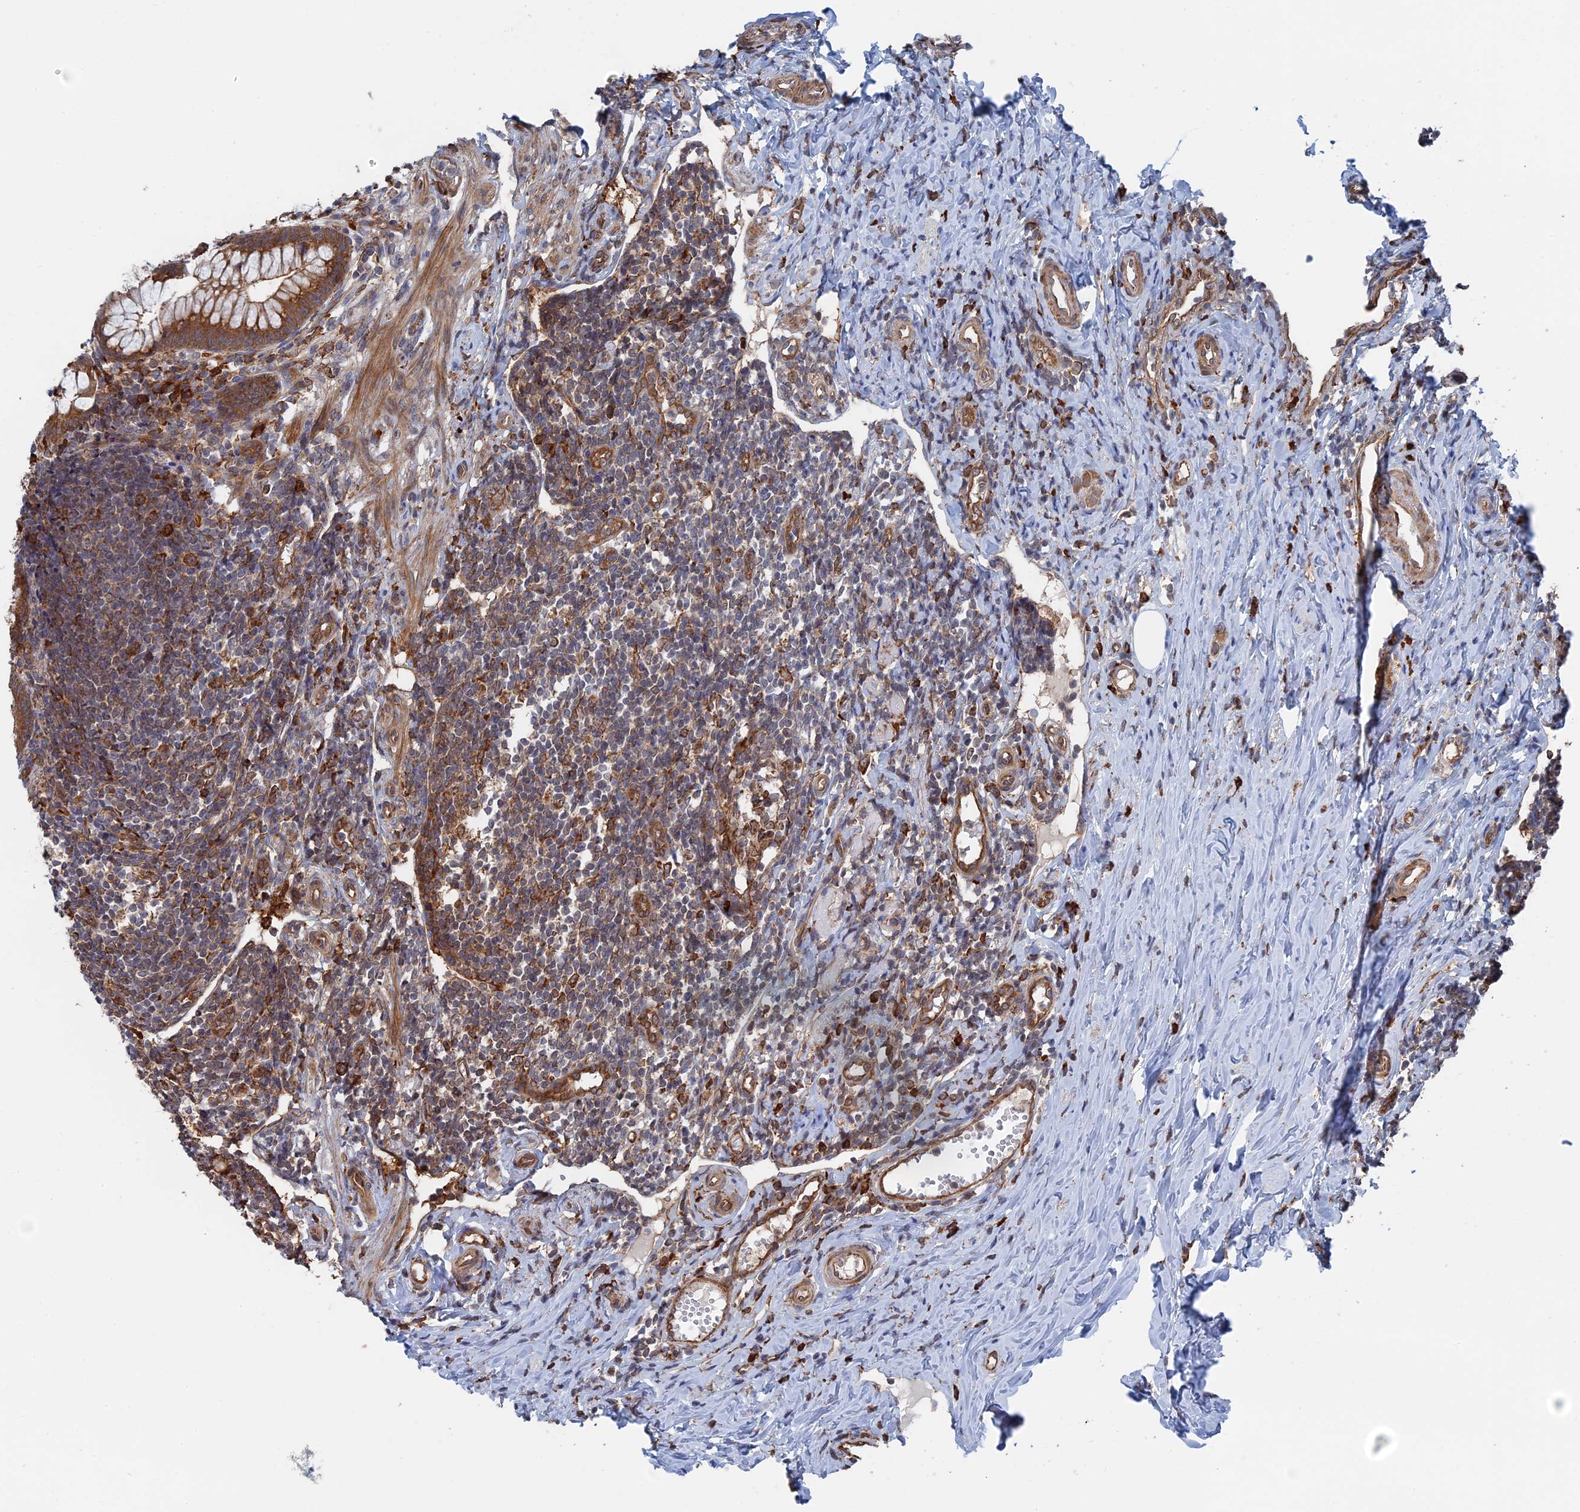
{"staining": {"intensity": "strong", "quantity": ">75%", "location": "cytoplasmic/membranous"}, "tissue": "appendix", "cell_type": "Glandular cells", "image_type": "normal", "snomed": [{"axis": "morphology", "description": "Normal tissue, NOS"}, {"axis": "topography", "description": "Appendix"}], "caption": "Glandular cells display strong cytoplasmic/membranous expression in approximately >75% of cells in benign appendix.", "gene": "BPIFB6", "patient": {"sex": "female", "age": 33}}